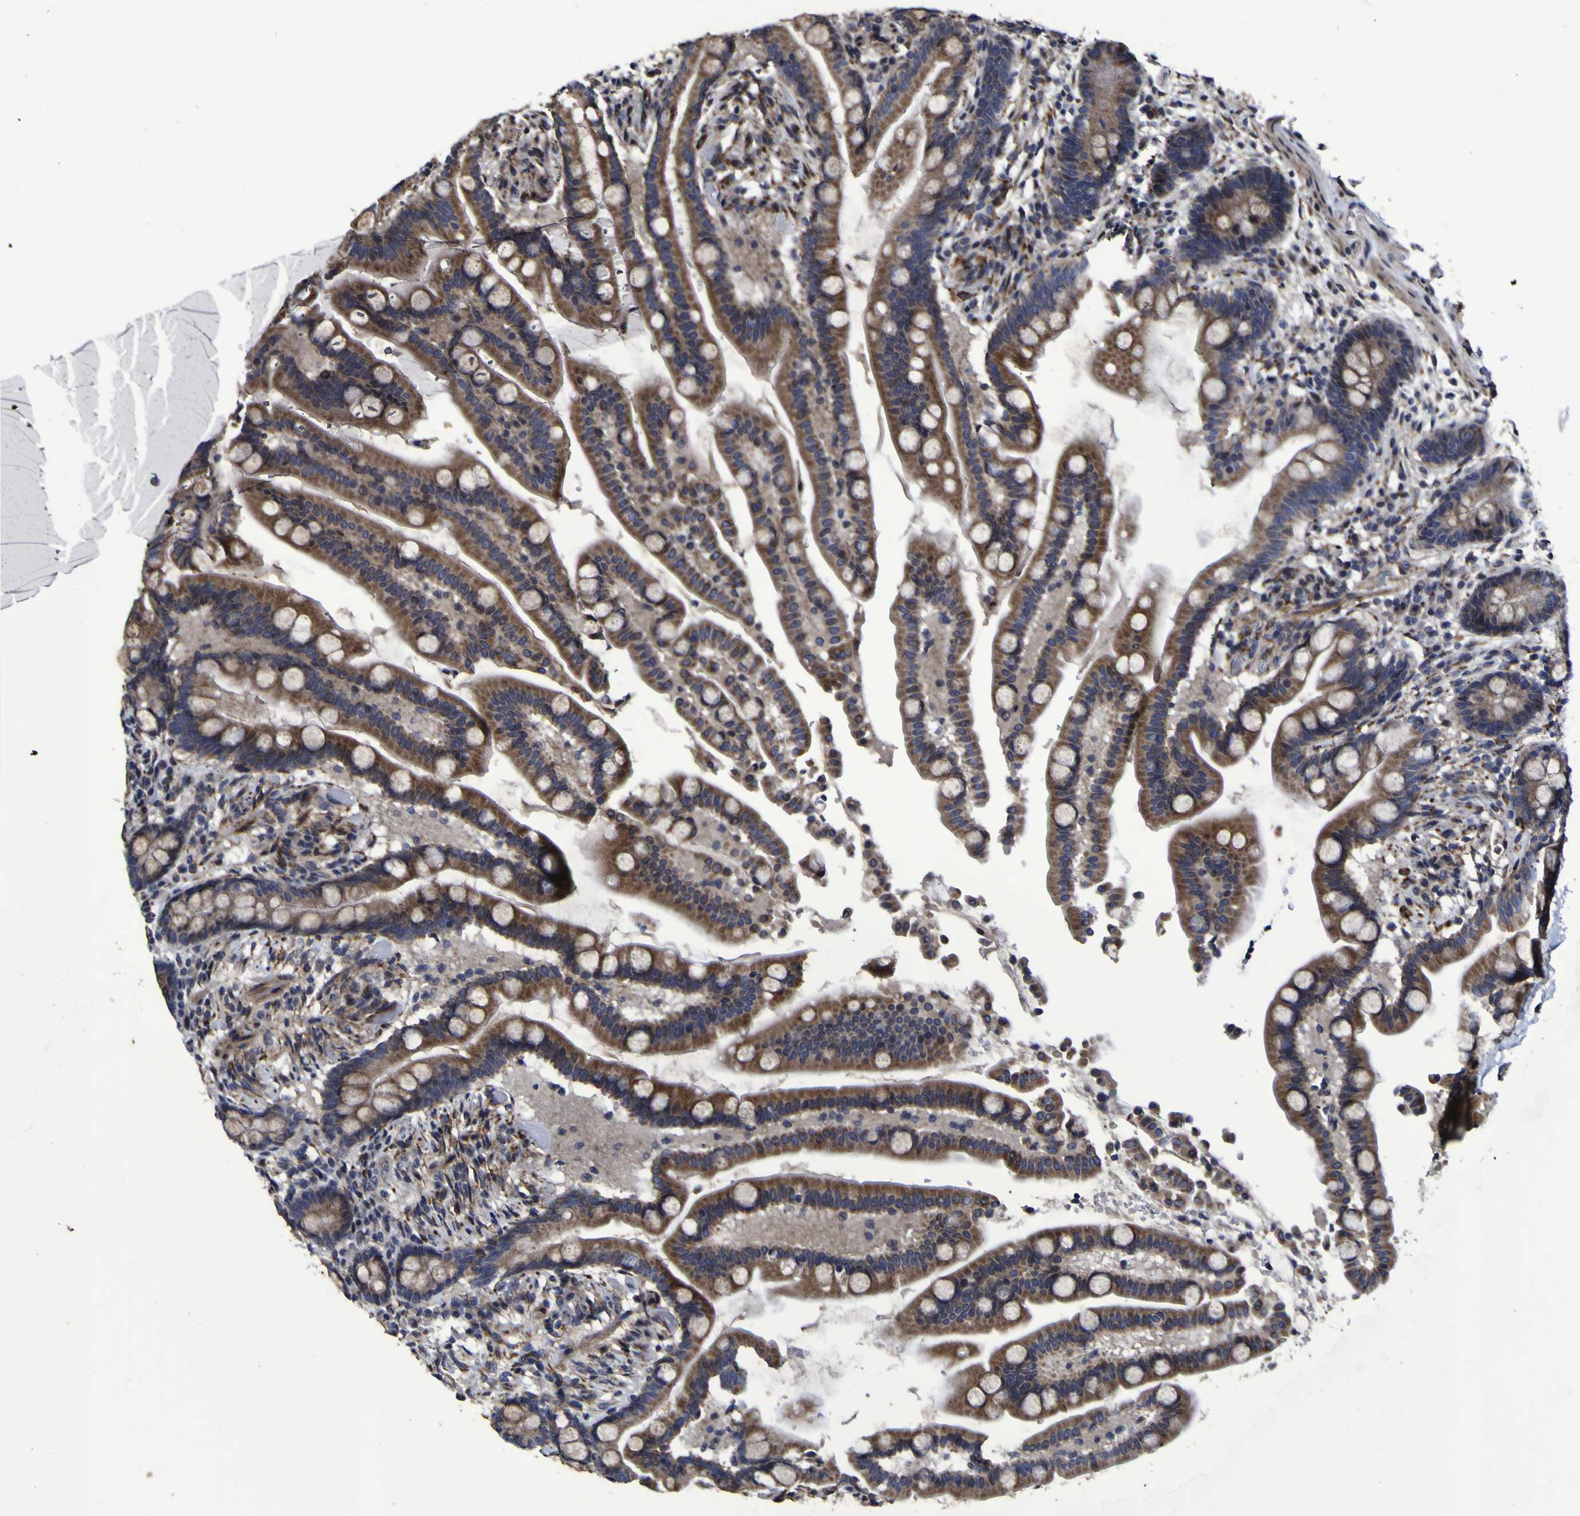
{"staining": {"intensity": "moderate", "quantity": ">75%", "location": "cytoplasmic/membranous"}, "tissue": "colon", "cell_type": "Endothelial cells", "image_type": "normal", "snomed": [{"axis": "morphology", "description": "Normal tissue, NOS"}, {"axis": "topography", "description": "Colon"}], "caption": "Immunohistochemical staining of benign colon shows moderate cytoplasmic/membranous protein expression in about >75% of endothelial cells.", "gene": "P3H1", "patient": {"sex": "male", "age": 73}}